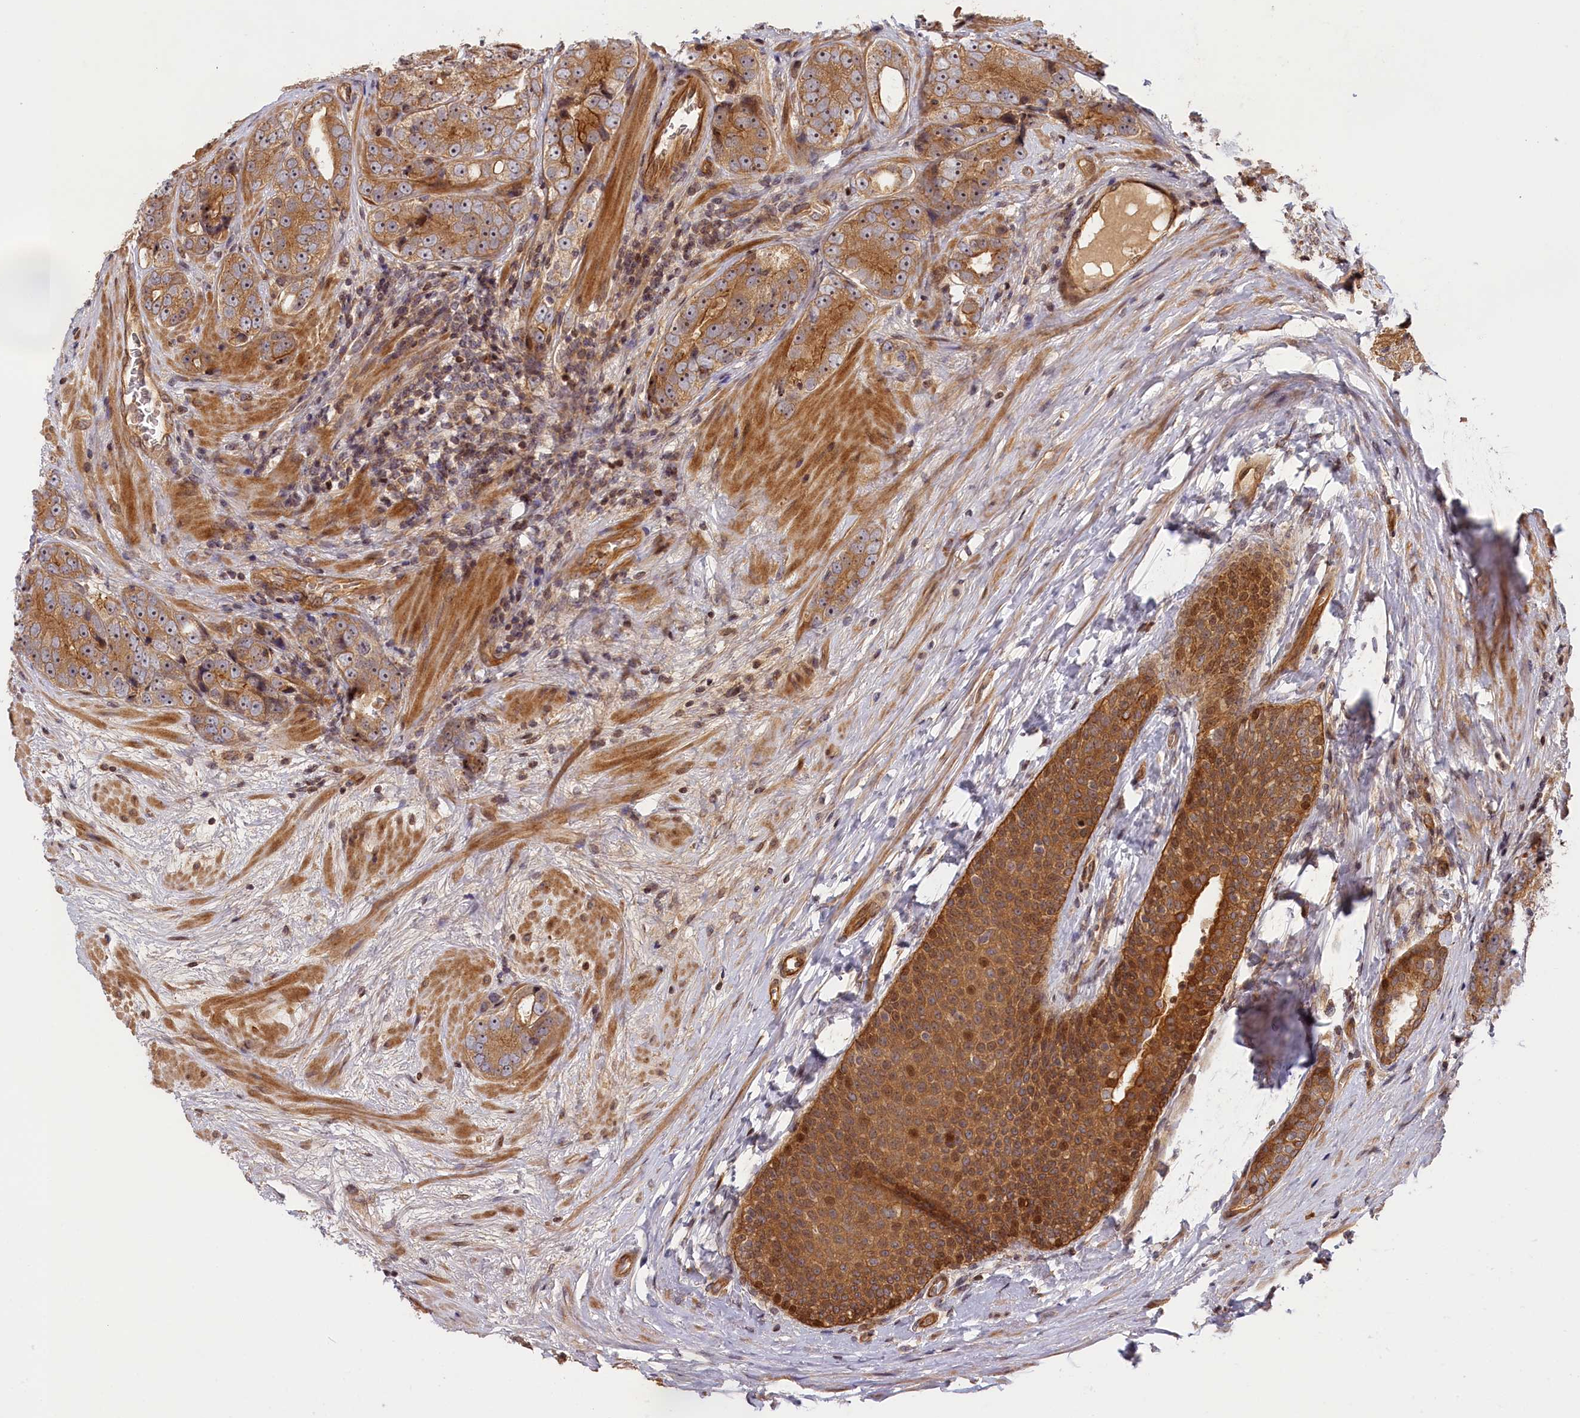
{"staining": {"intensity": "moderate", "quantity": ">75%", "location": "cytoplasmic/membranous,nuclear"}, "tissue": "prostate cancer", "cell_type": "Tumor cells", "image_type": "cancer", "snomed": [{"axis": "morphology", "description": "Adenocarcinoma, High grade"}, {"axis": "topography", "description": "Prostate"}], "caption": "Human prostate cancer stained for a protein (brown) exhibits moderate cytoplasmic/membranous and nuclear positive expression in approximately >75% of tumor cells.", "gene": "CEP44", "patient": {"sex": "male", "age": 56}}